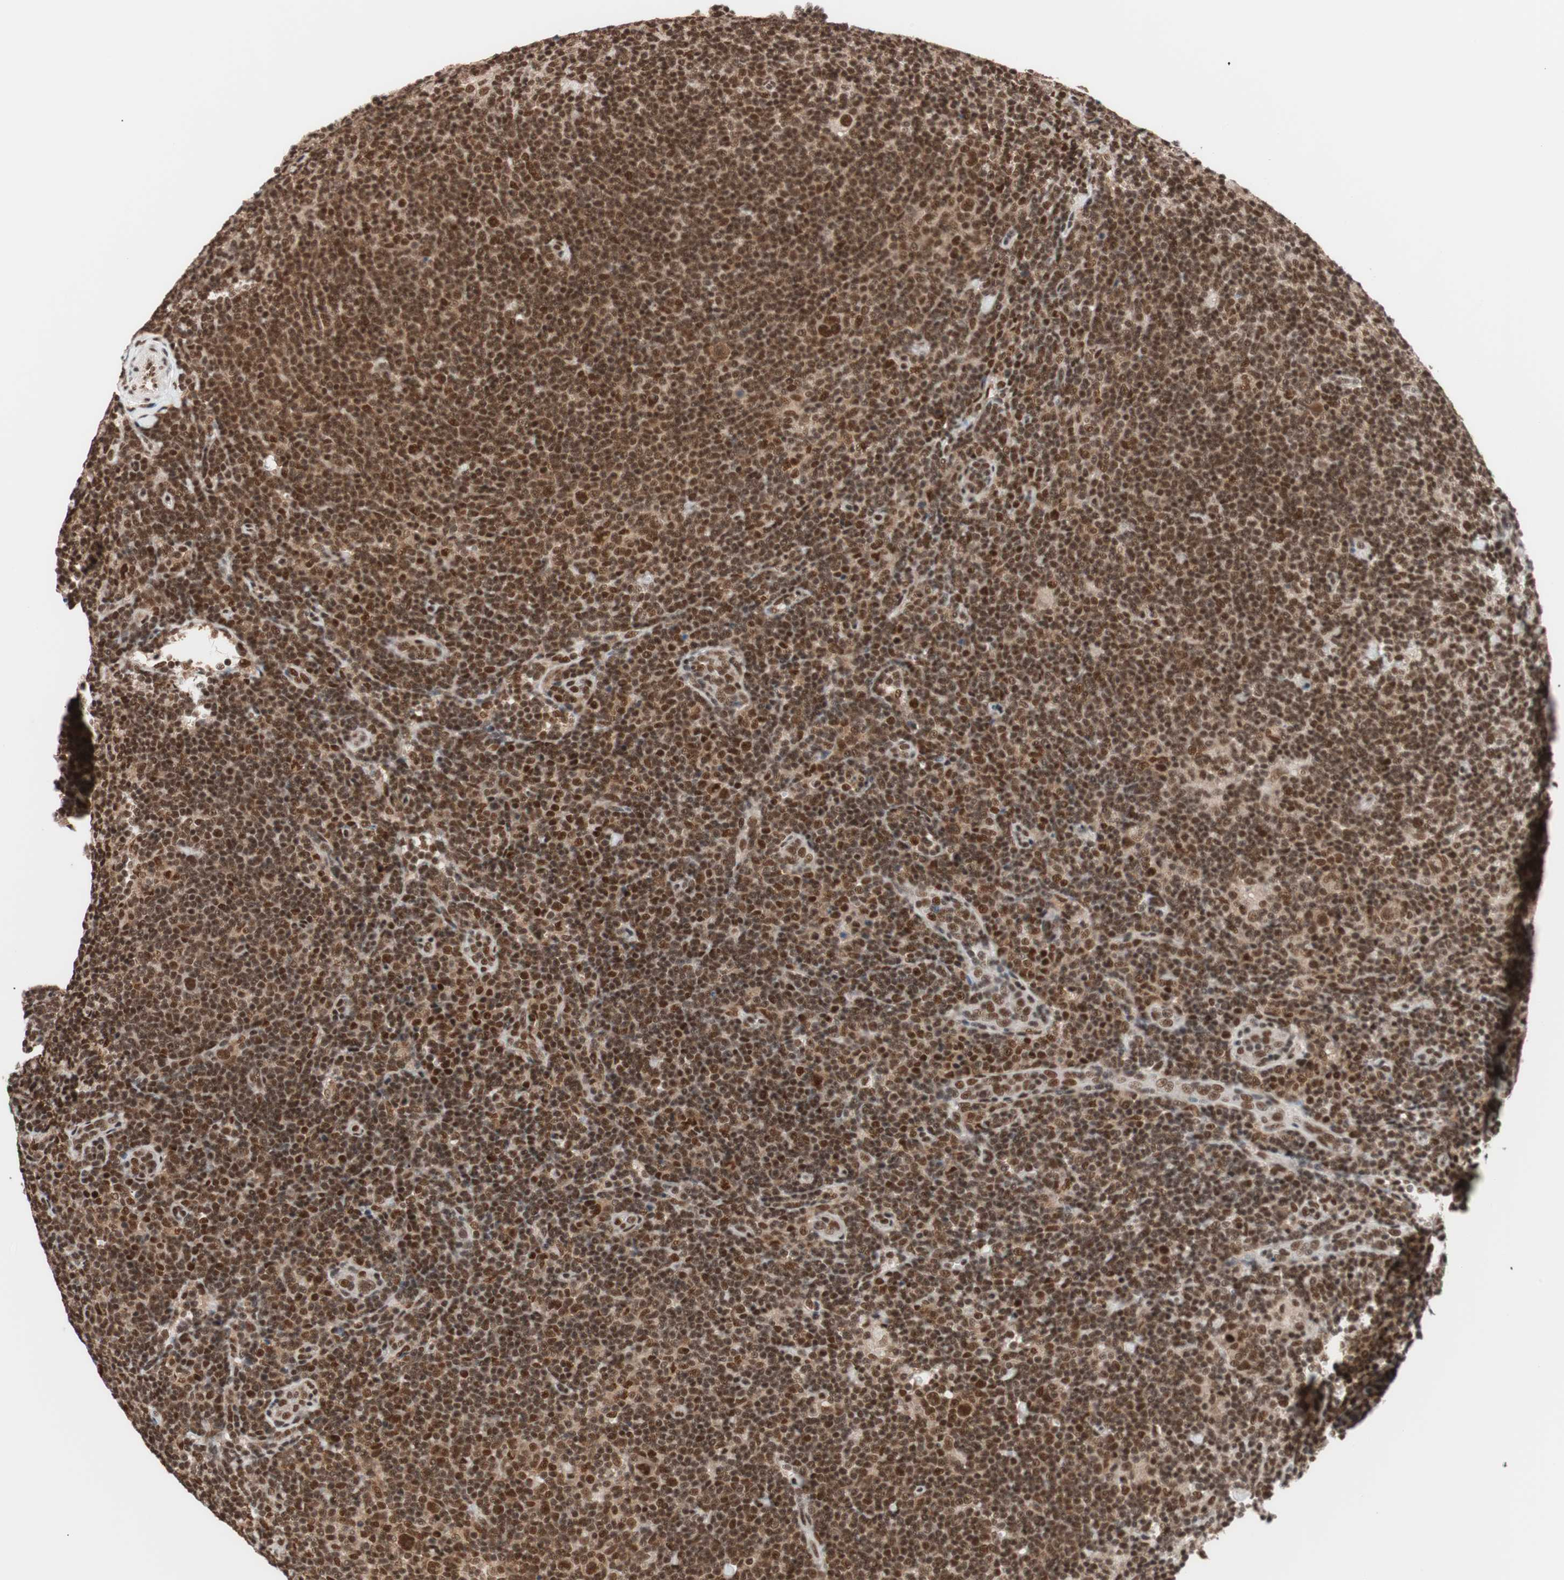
{"staining": {"intensity": "strong", "quantity": ">75%", "location": "nuclear"}, "tissue": "lymphoma", "cell_type": "Tumor cells", "image_type": "cancer", "snomed": [{"axis": "morphology", "description": "Hodgkin's disease, NOS"}, {"axis": "topography", "description": "Lymph node"}], "caption": "About >75% of tumor cells in human lymphoma display strong nuclear protein positivity as visualized by brown immunohistochemical staining.", "gene": "CHAMP1", "patient": {"sex": "female", "age": 57}}